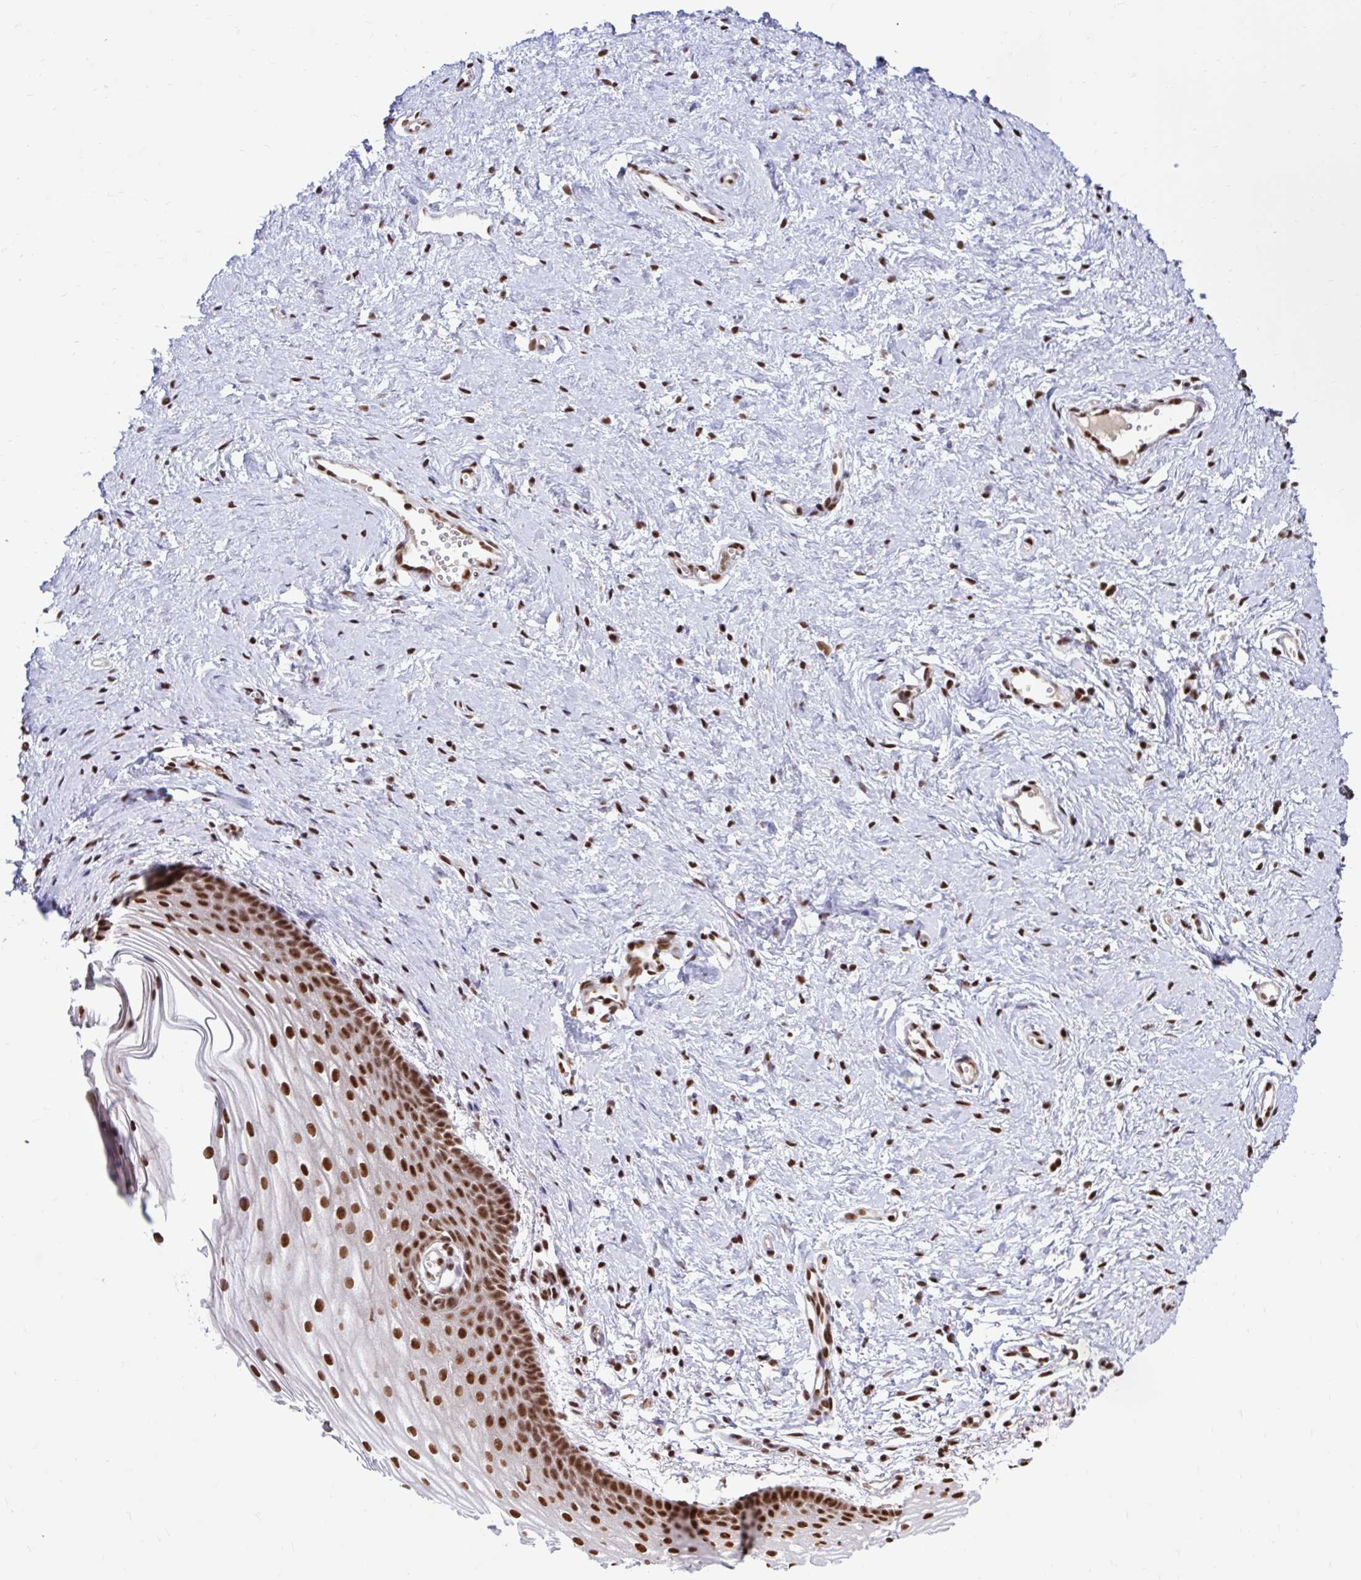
{"staining": {"intensity": "strong", "quantity": ">75%", "location": "nuclear"}, "tissue": "vagina", "cell_type": "Squamous epithelial cells", "image_type": "normal", "snomed": [{"axis": "morphology", "description": "Normal tissue, NOS"}, {"axis": "topography", "description": "Vagina"}], "caption": "Squamous epithelial cells reveal high levels of strong nuclear staining in approximately >75% of cells in unremarkable human vagina.", "gene": "ABCA9", "patient": {"sex": "female", "age": 56}}